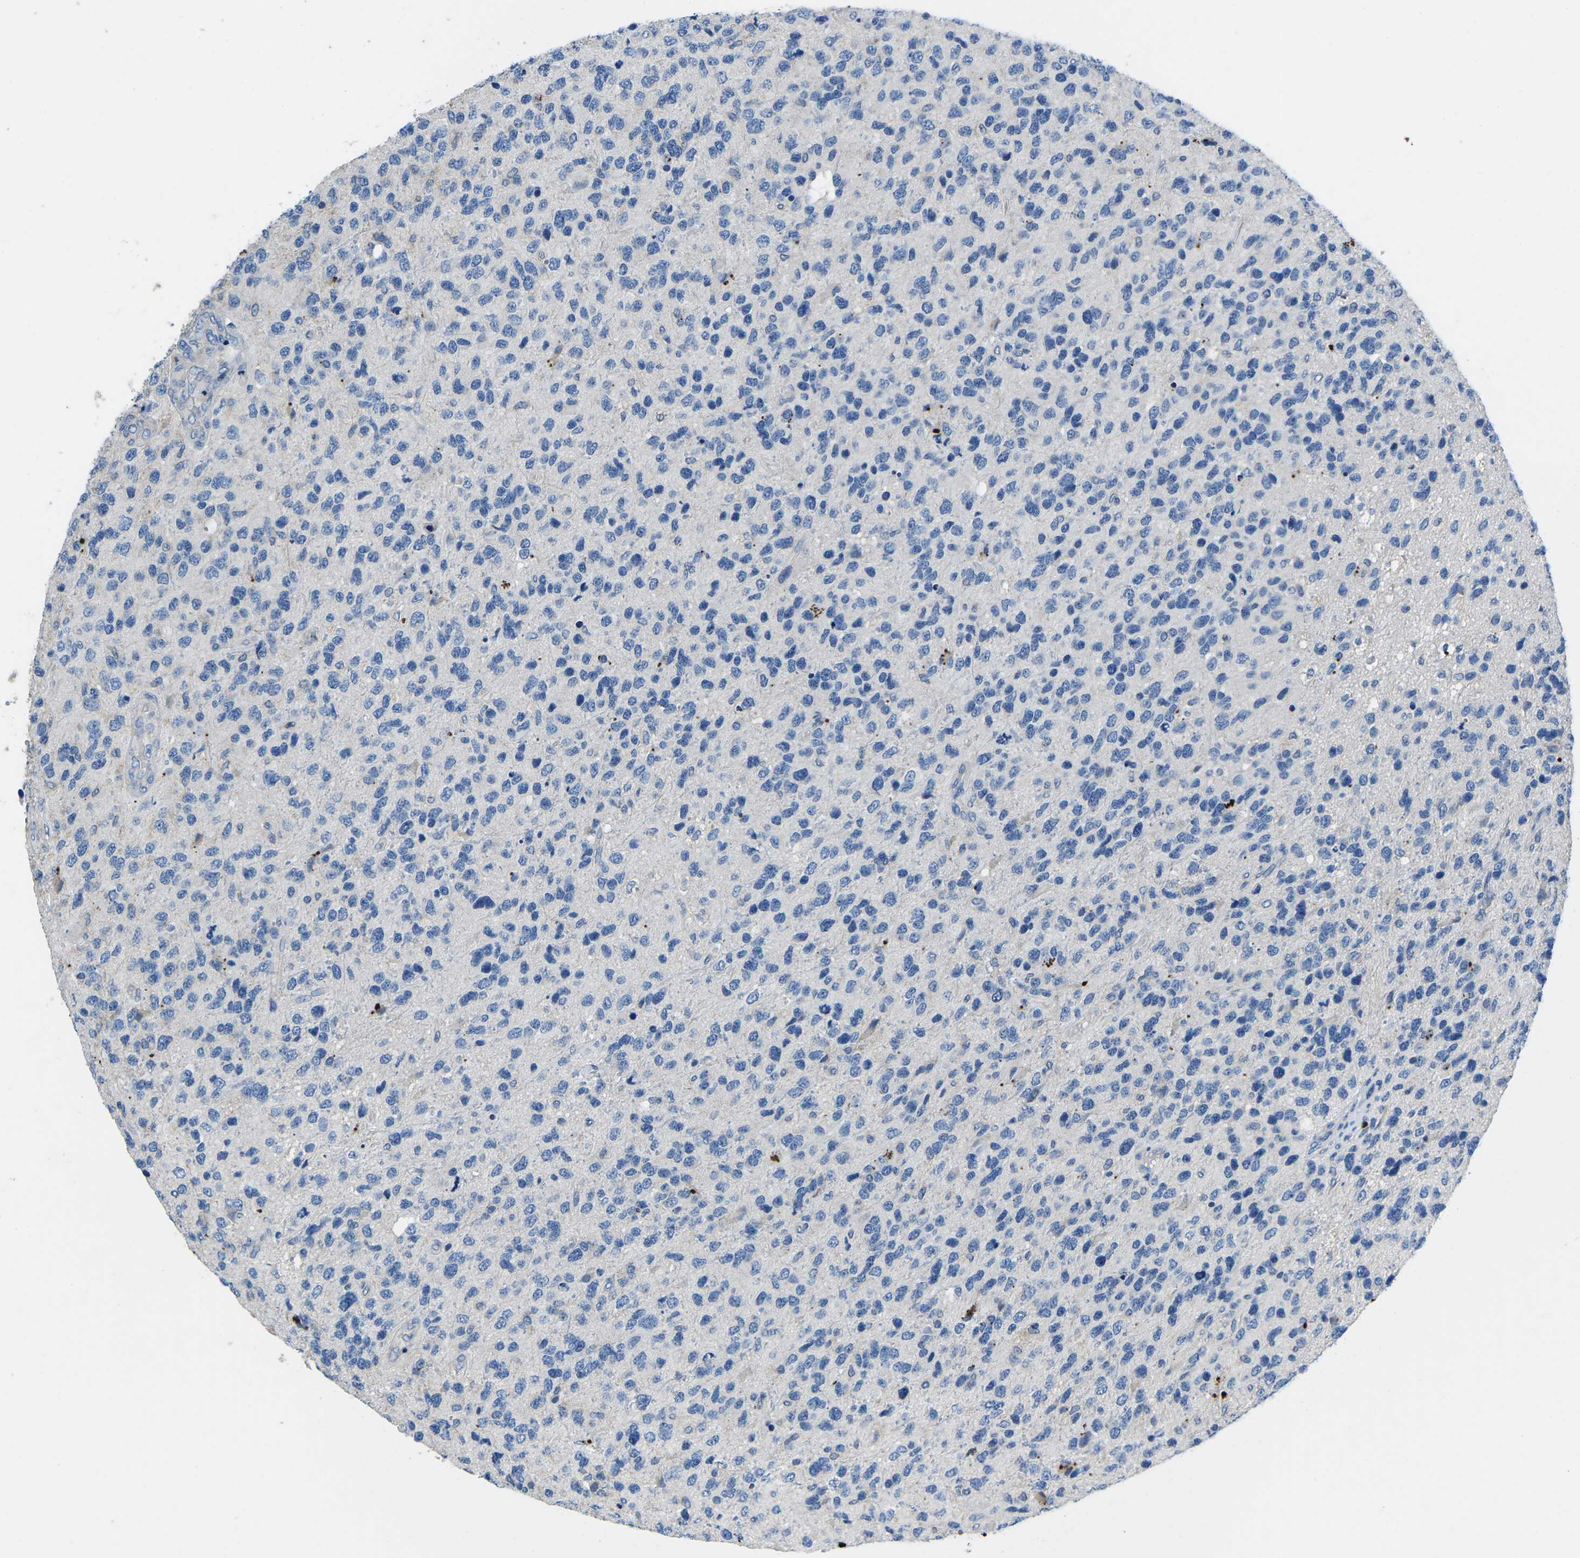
{"staining": {"intensity": "negative", "quantity": "none", "location": "none"}, "tissue": "glioma", "cell_type": "Tumor cells", "image_type": "cancer", "snomed": [{"axis": "morphology", "description": "Glioma, malignant, High grade"}, {"axis": "topography", "description": "Brain"}], "caption": "Immunohistochemistry (IHC) image of malignant glioma (high-grade) stained for a protein (brown), which demonstrates no positivity in tumor cells.", "gene": "PDCD6IP", "patient": {"sex": "female", "age": 58}}